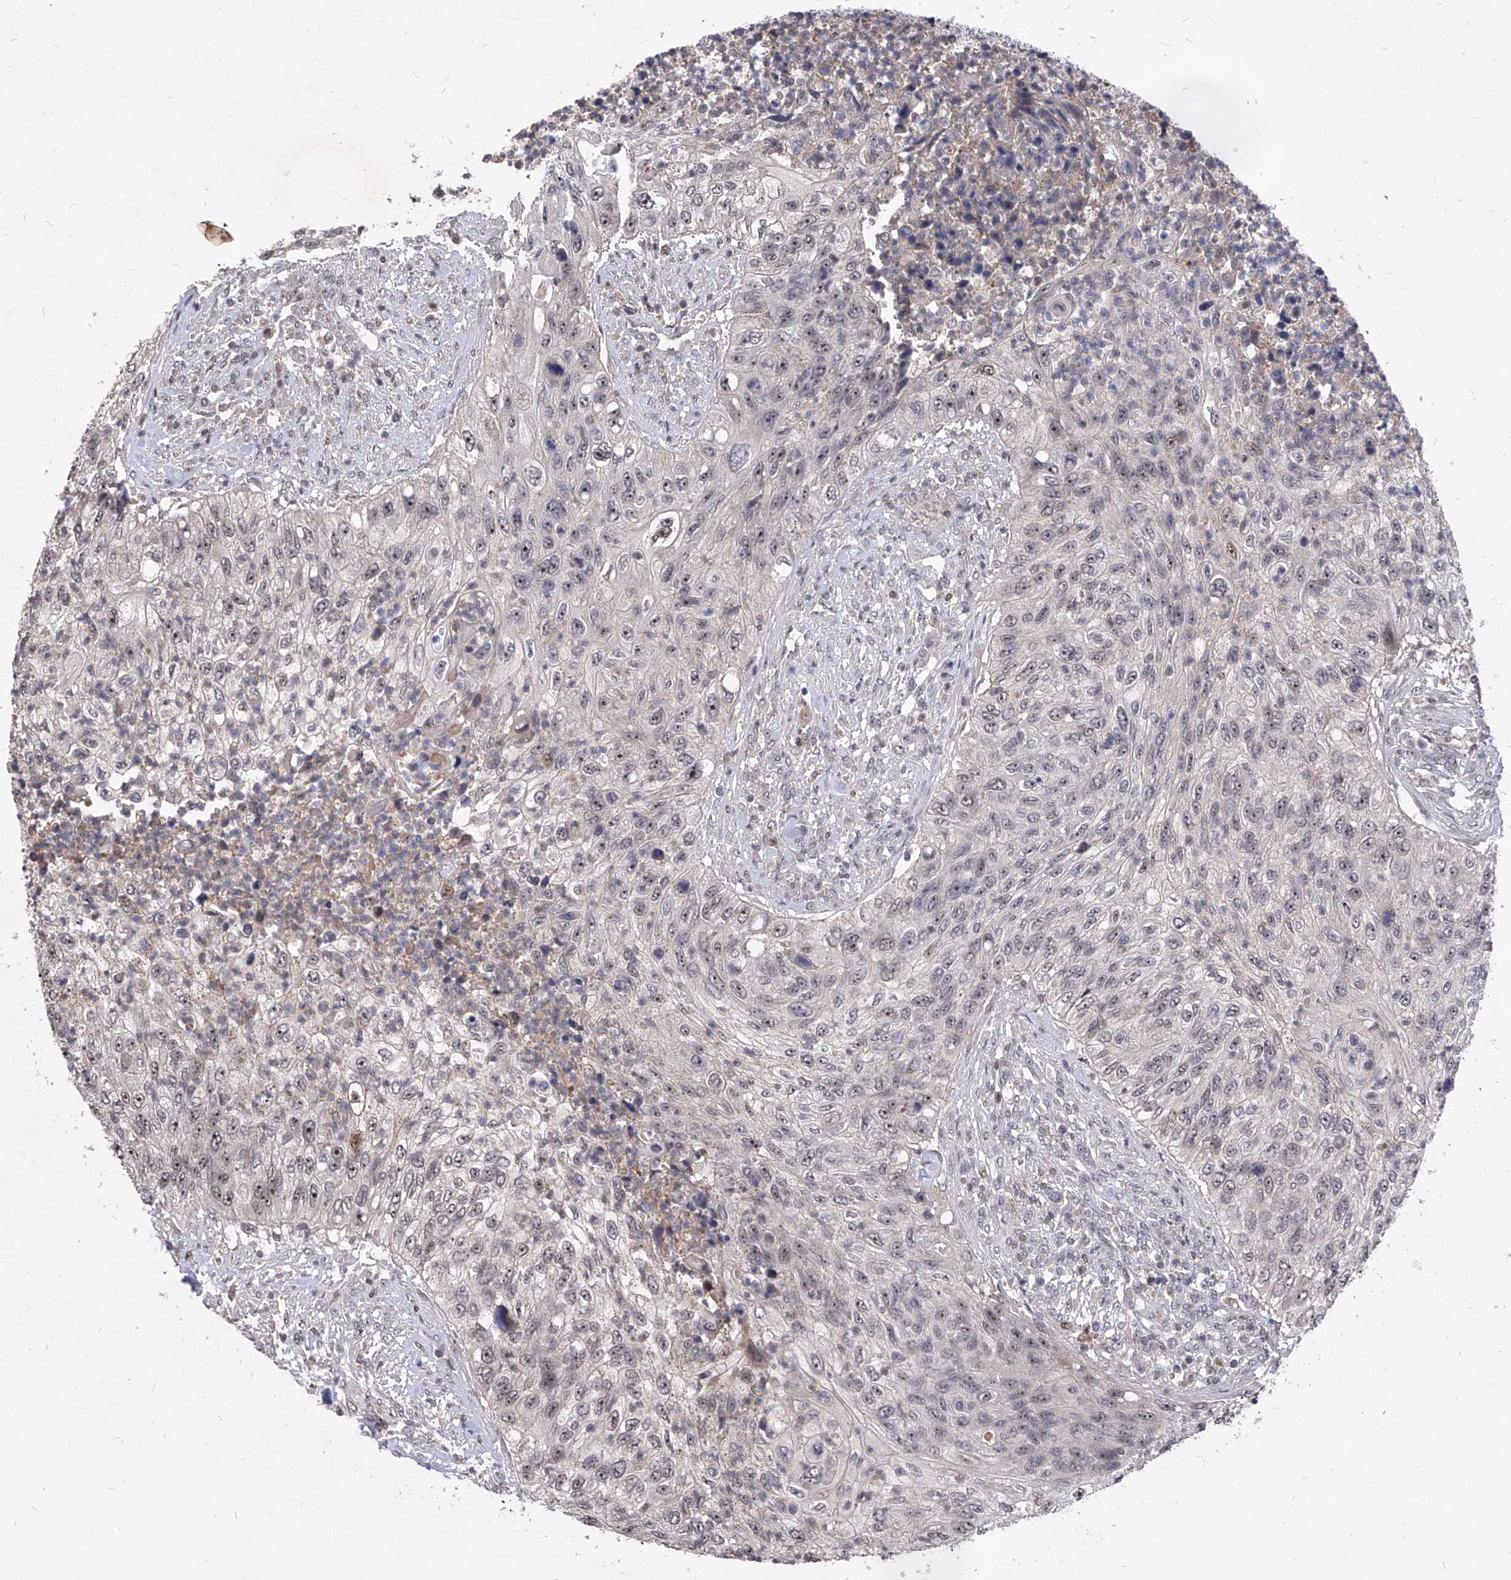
{"staining": {"intensity": "weak", "quantity": "<25%", "location": "nuclear"}, "tissue": "urothelial cancer", "cell_type": "Tumor cells", "image_type": "cancer", "snomed": [{"axis": "morphology", "description": "Urothelial carcinoma, High grade"}, {"axis": "topography", "description": "Urinary bladder"}], "caption": "Tumor cells are negative for protein expression in human urothelial cancer.", "gene": "LGR4", "patient": {"sex": "female", "age": 60}}